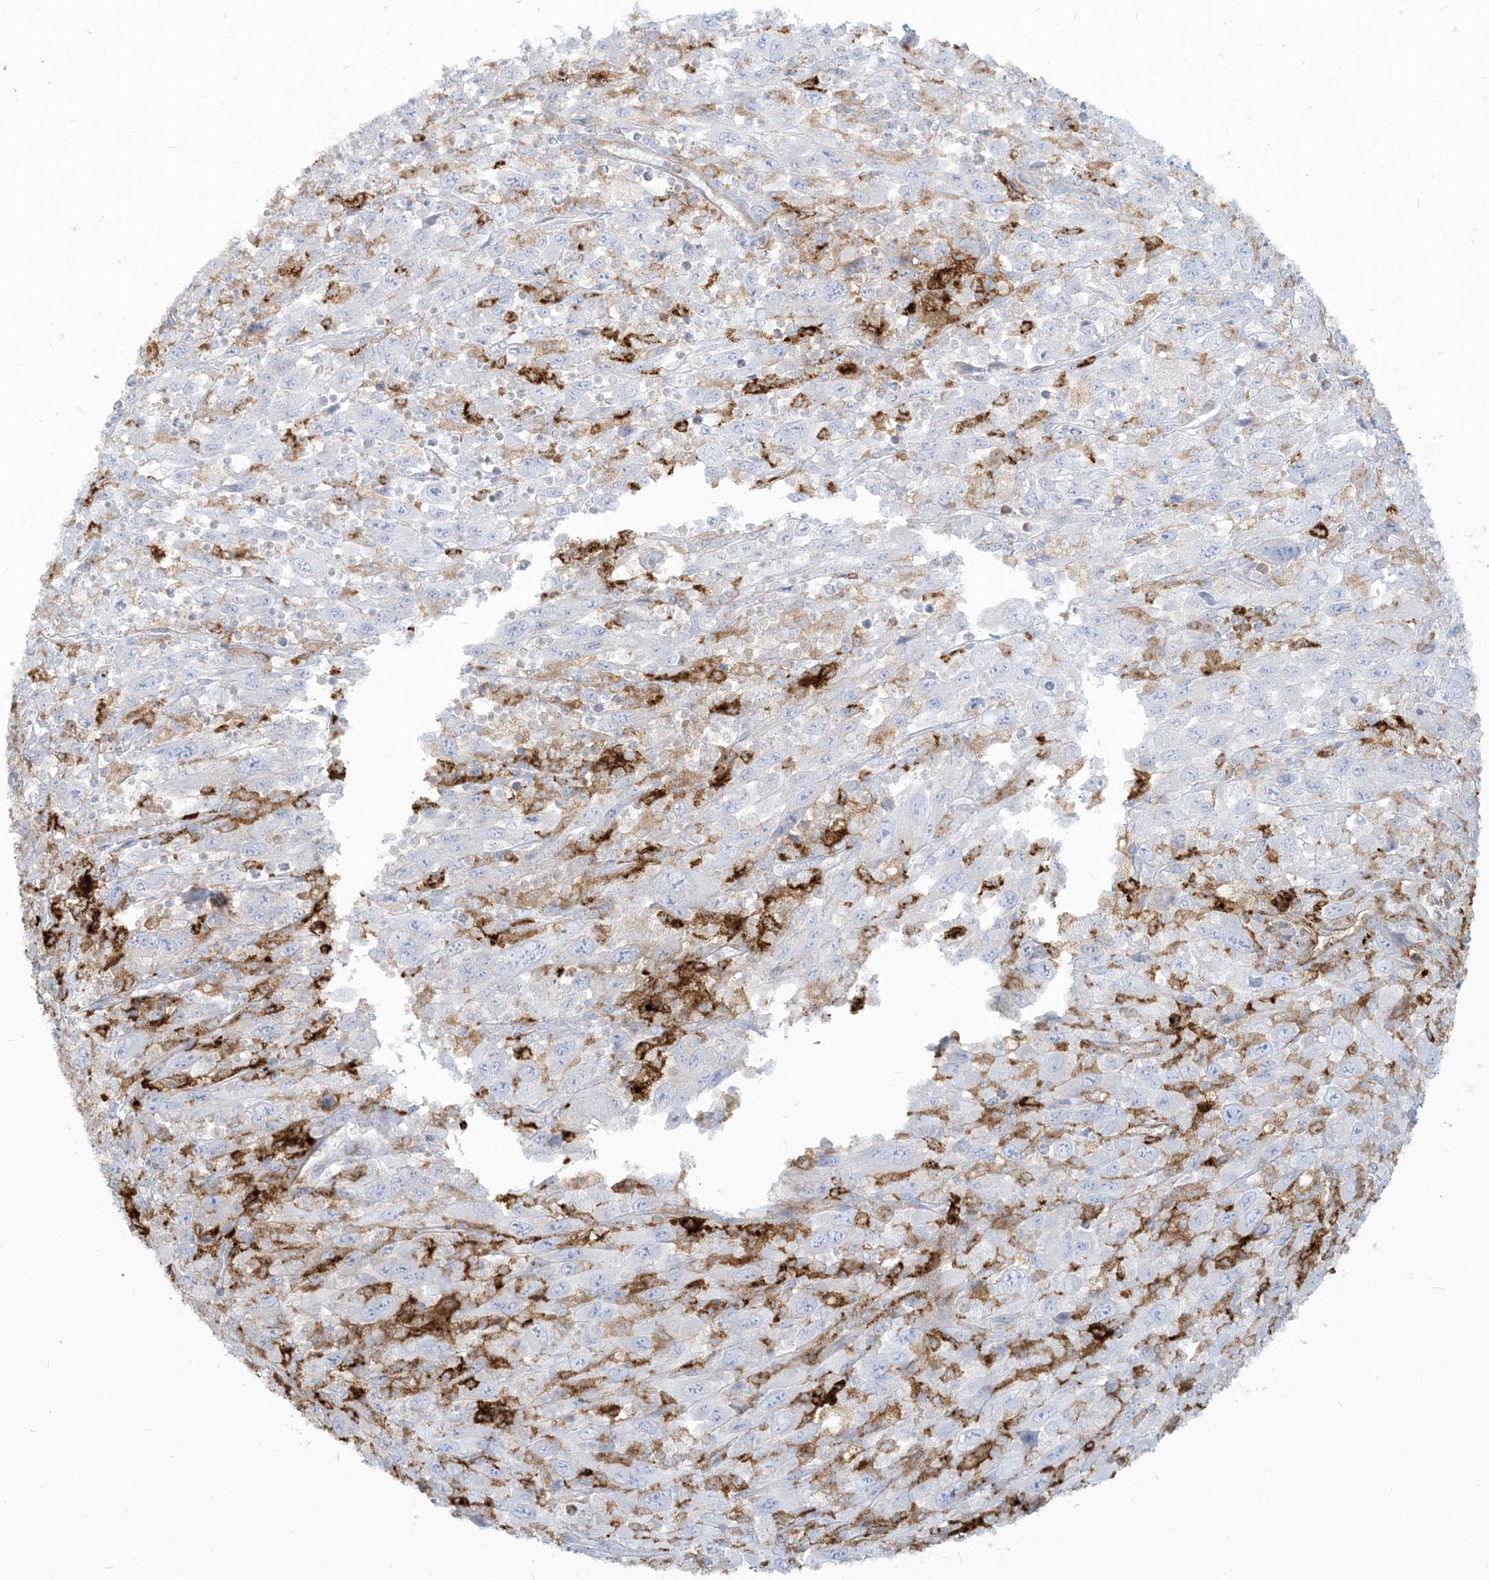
{"staining": {"intensity": "negative", "quantity": "none", "location": "none"}, "tissue": "melanoma", "cell_type": "Tumor cells", "image_type": "cancer", "snomed": [{"axis": "morphology", "description": "Malignant melanoma, Metastatic site"}, {"axis": "topography", "description": "Skin"}], "caption": "An immunohistochemistry micrograph of melanoma is shown. There is no staining in tumor cells of melanoma.", "gene": "HLA-DRB1", "patient": {"sex": "female", "age": 56}}